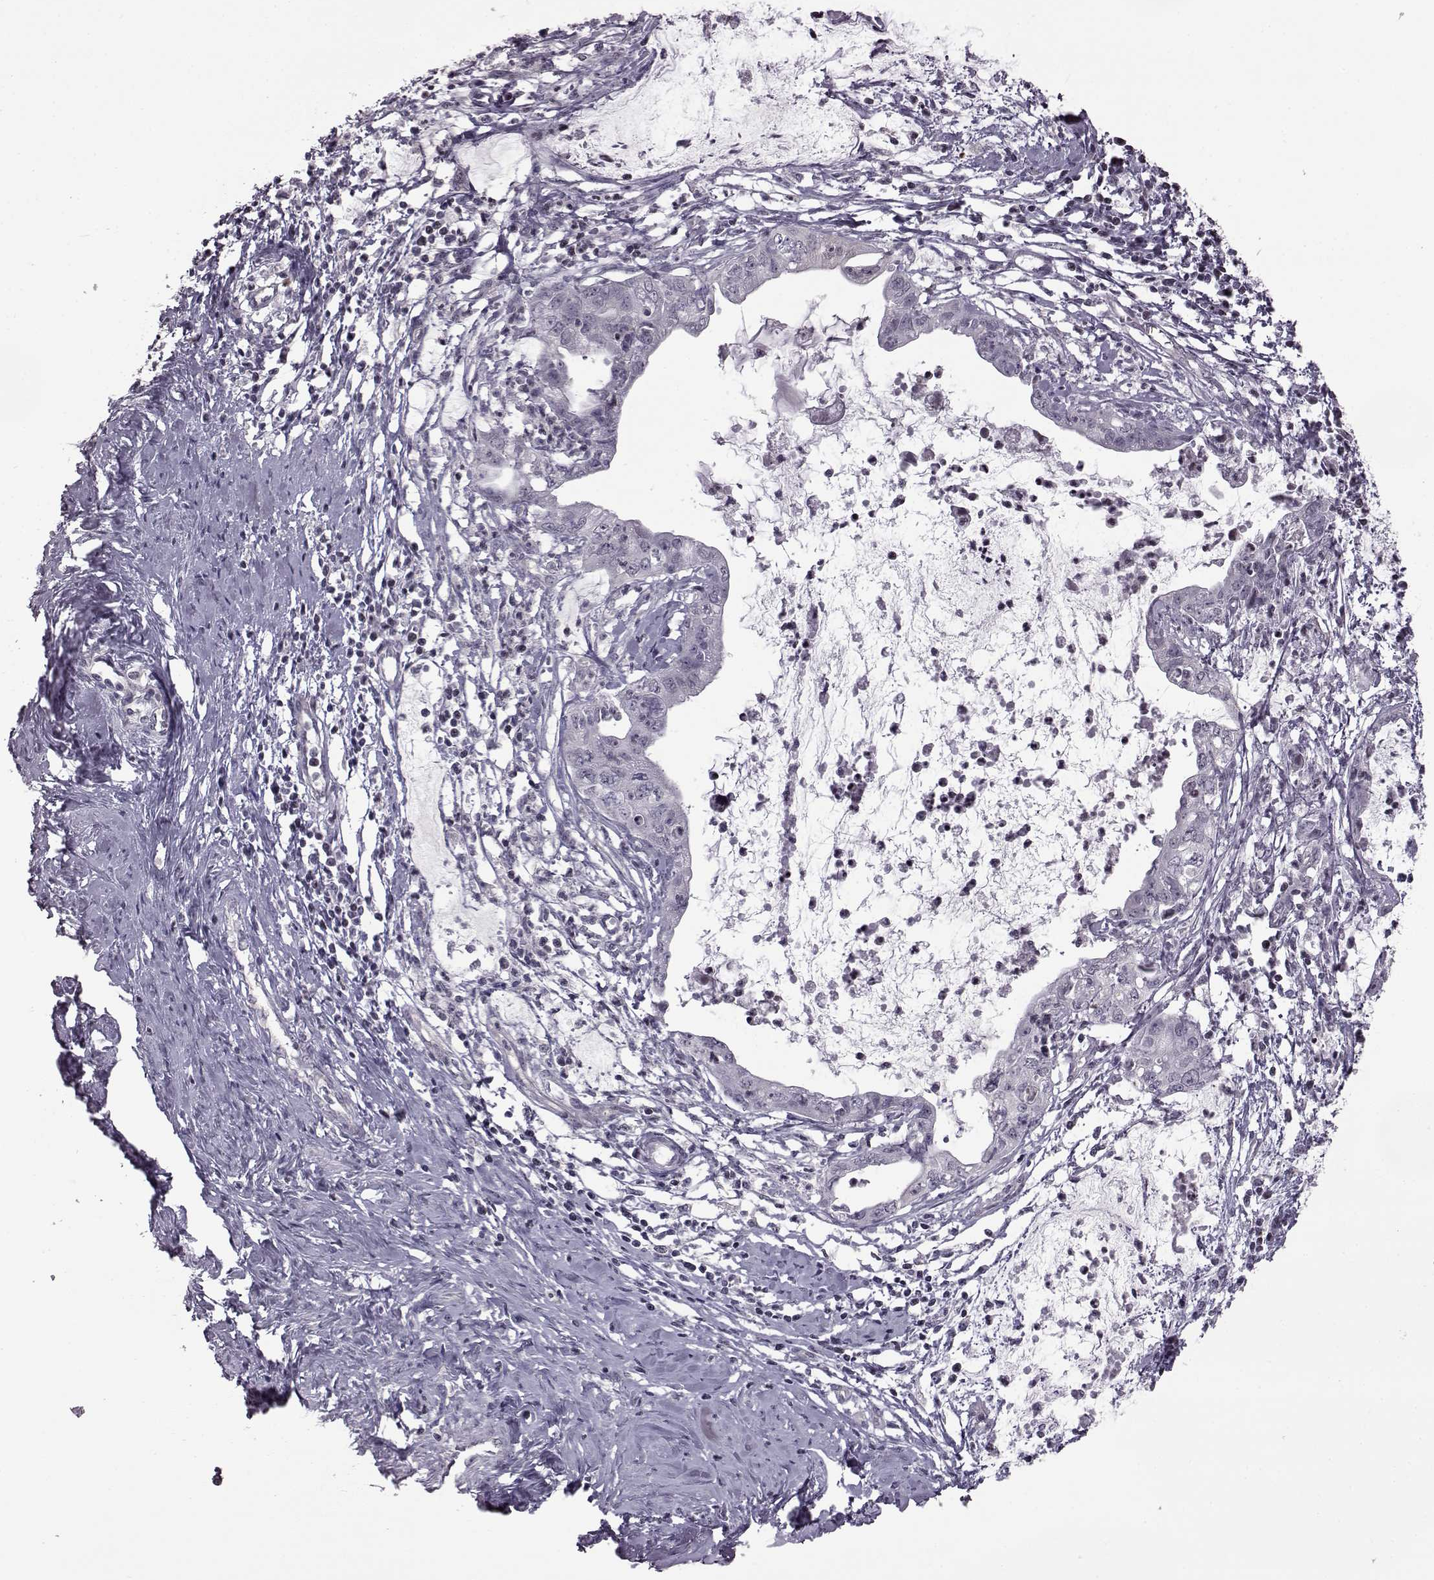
{"staining": {"intensity": "negative", "quantity": "none", "location": "none"}, "tissue": "cervical cancer", "cell_type": "Tumor cells", "image_type": "cancer", "snomed": [{"axis": "morphology", "description": "Normal tissue, NOS"}, {"axis": "morphology", "description": "Adenocarcinoma, NOS"}, {"axis": "topography", "description": "Cervix"}], "caption": "Tumor cells show no significant protein positivity in cervical cancer.", "gene": "GAL", "patient": {"sex": "female", "age": 38}}